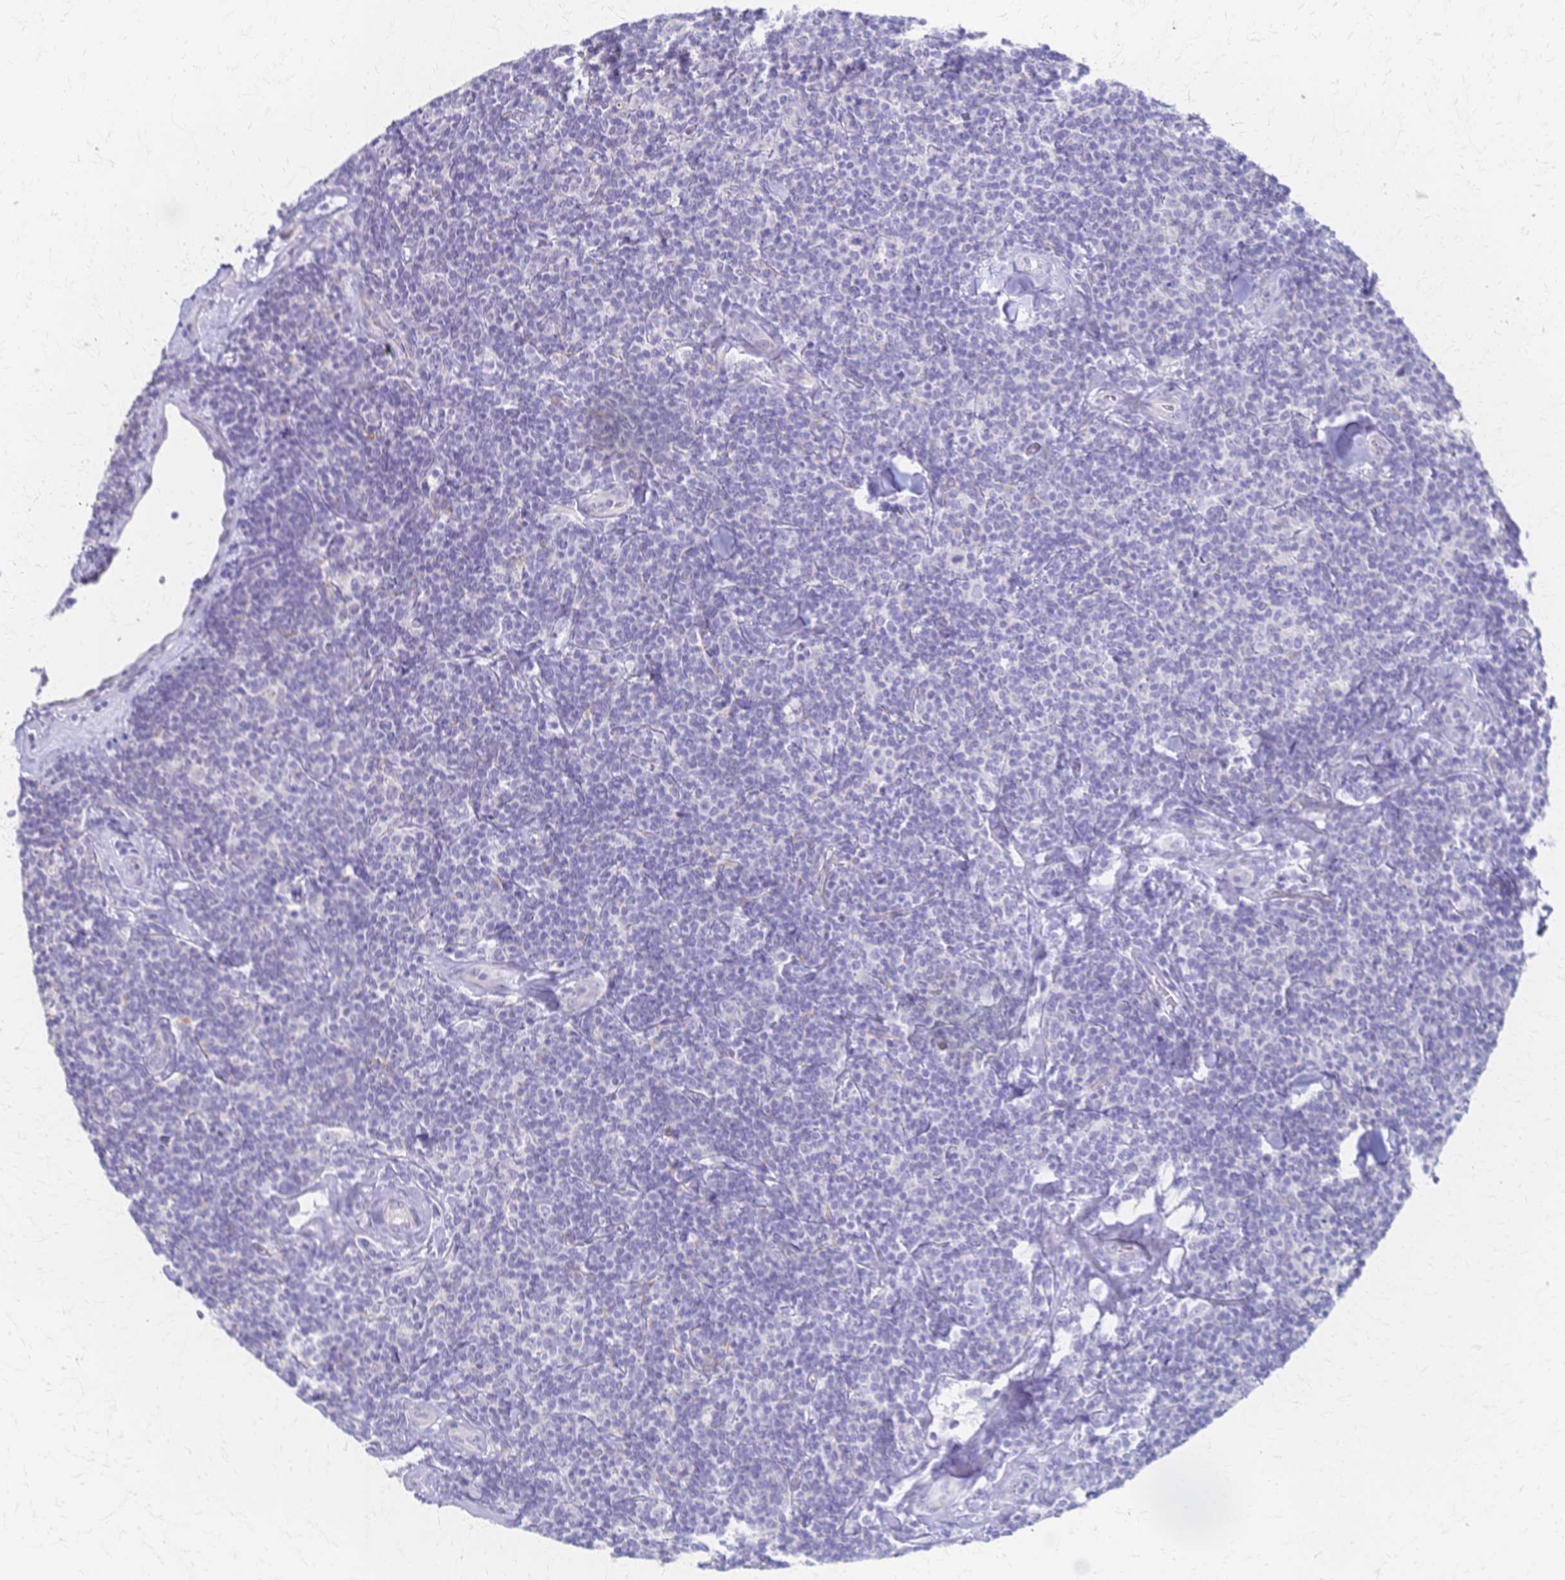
{"staining": {"intensity": "negative", "quantity": "none", "location": "none"}, "tissue": "lymphoma", "cell_type": "Tumor cells", "image_type": "cancer", "snomed": [{"axis": "morphology", "description": "Malignant lymphoma, non-Hodgkin's type, Low grade"}, {"axis": "topography", "description": "Lymph node"}], "caption": "This image is of malignant lymphoma, non-Hodgkin's type (low-grade) stained with IHC to label a protein in brown with the nuclei are counter-stained blue. There is no expression in tumor cells. (DAB IHC, high magnification).", "gene": "CYB5A", "patient": {"sex": "female", "age": 56}}